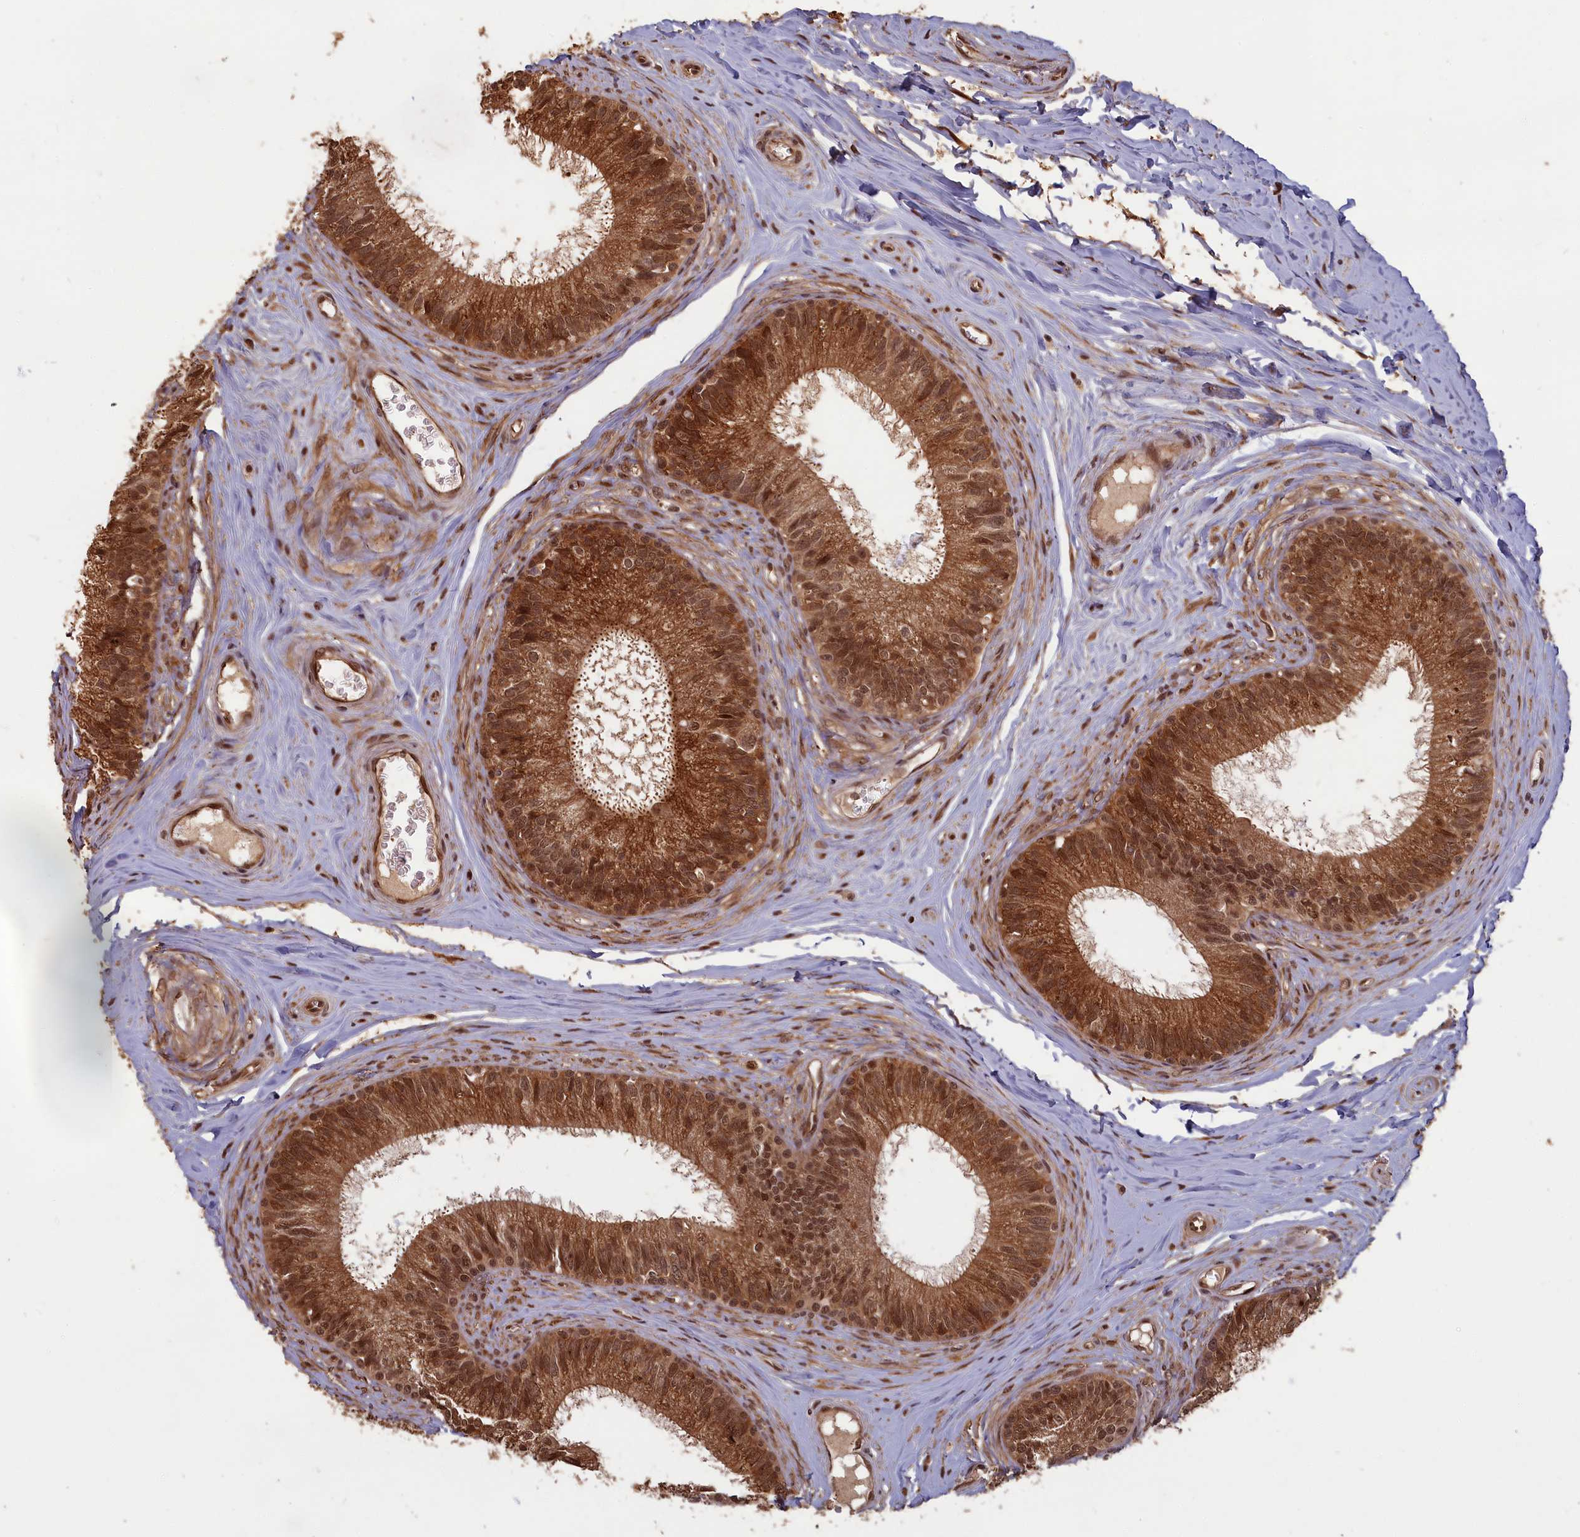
{"staining": {"intensity": "moderate", "quantity": ">75%", "location": "cytoplasmic/membranous,nuclear"}, "tissue": "epididymis", "cell_type": "Glandular cells", "image_type": "normal", "snomed": [{"axis": "morphology", "description": "Normal tissue, NOS"}, {"axis": "topography", "description": "Epididymis"}], "caption": "Glandular cells exhibit medium levels of moderate cytoplasmic/membranous,nuclear positivity in about >75% of cells in normal epididymis.", "gene": "HIF3A", "patient": {"sex": "male", "age": 33}}